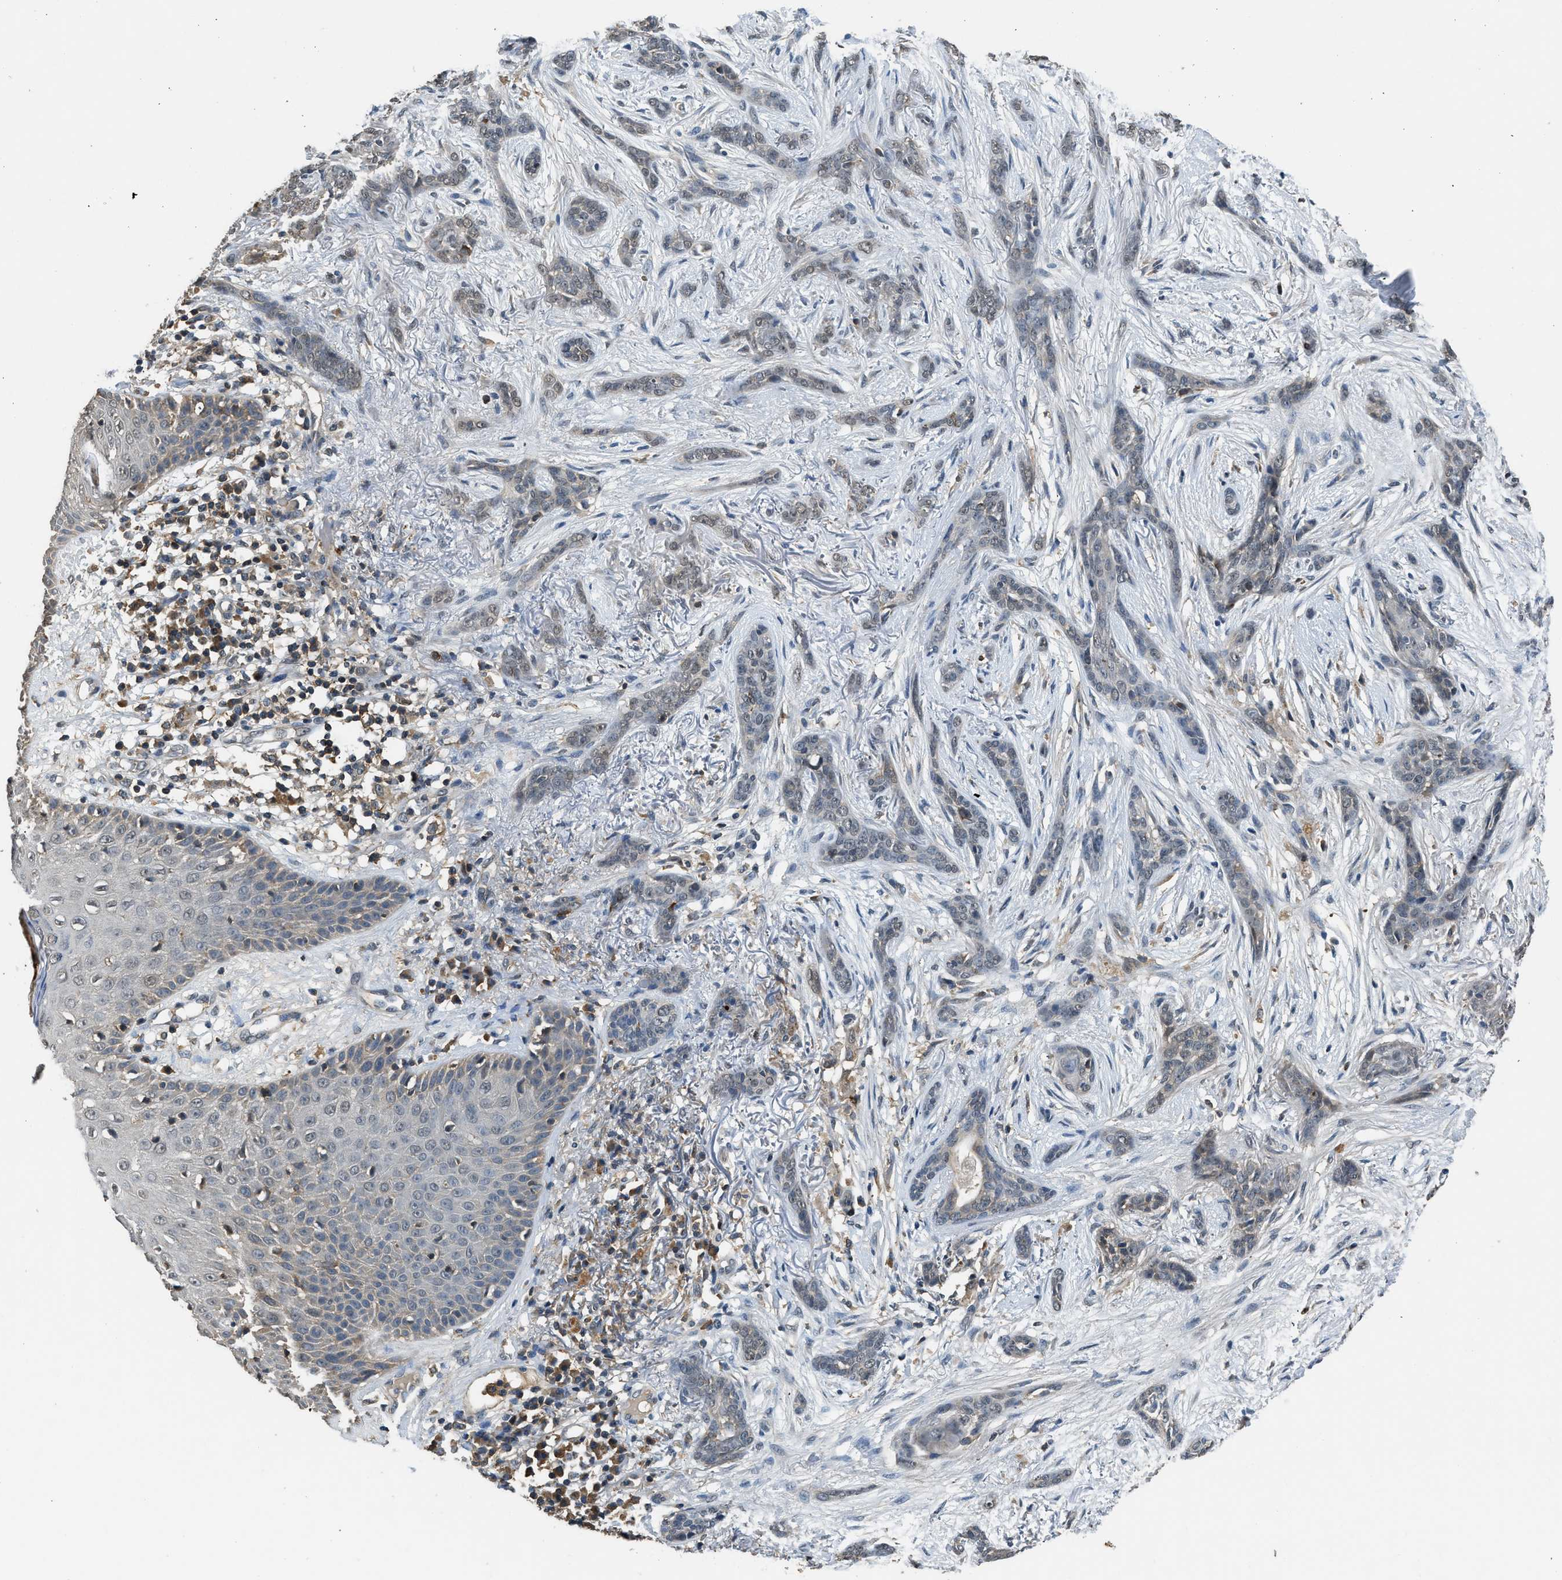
{"staining": {"intensity": "weak", "quantity": "<25%", "location": "cytoplasmic/membranous"}, "tissue": "skin cancer", "cell_type": "Tumor cells", "image_type": "cancer", "snomed": [{"axis": "morphology", "description": "Basal cell carcinoma"}, {"axis": "morphology", "description": "Adnexal tumor, benign"}, {"axis": "topography", "description": "Skin"}], "caption": "This is a image of IHC staining of skin cancer, which shows no expression in tumor cells. The staining is performed using DAB brown chromogen with nuclei counter-stained in using hematoxylin.", "gene": "SLC15A4", "patient": {"sex": "female", "age": 42}}